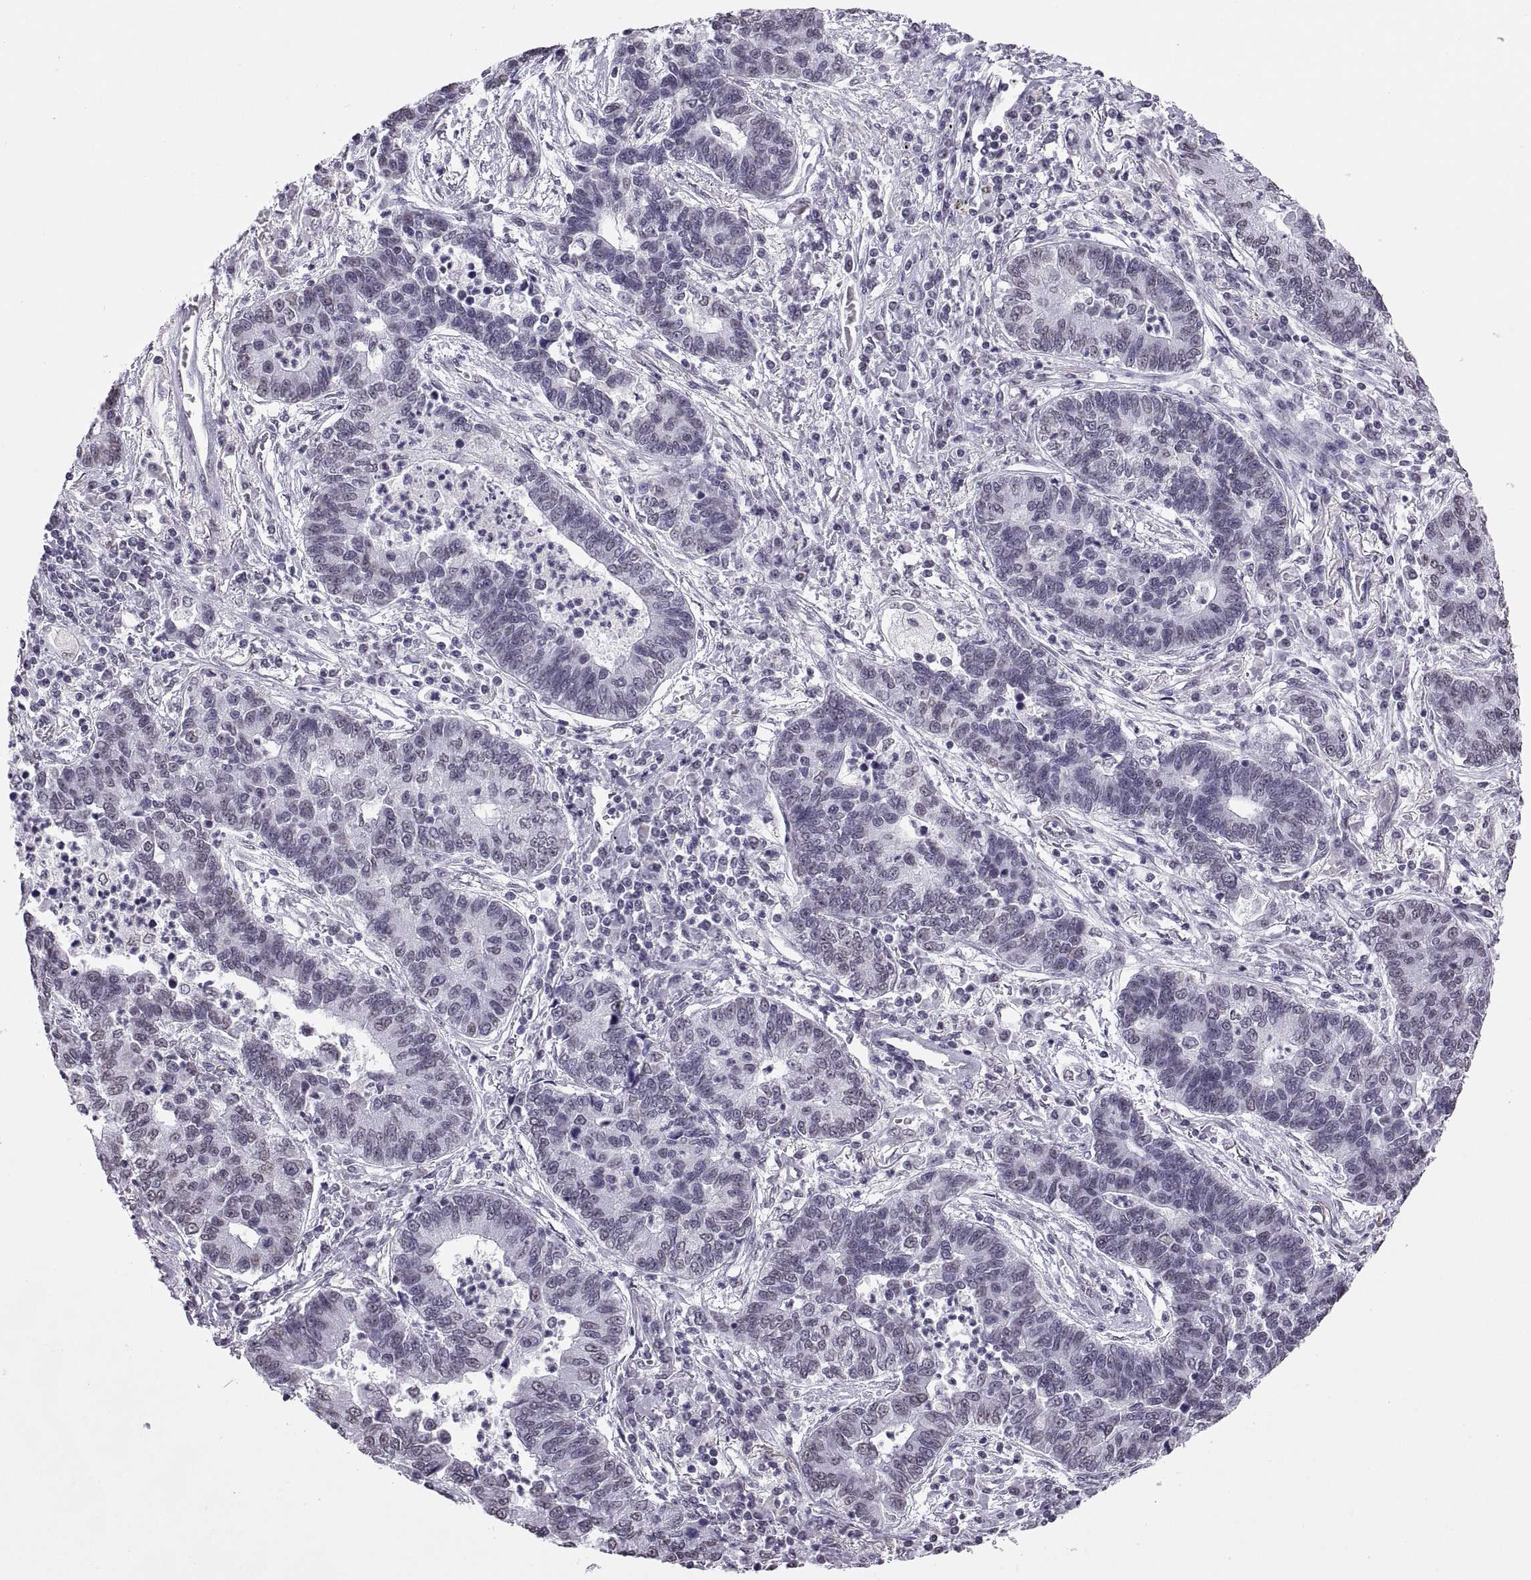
{"staining": {"intensity": "negative", "quantity": "none", "location": "none"}, "tissue": "lung cancer", "cell_type": "Tumor cells", "image_type": "cancer", "snomed": [{"axis": "morphology", "description": "Adenocarcinoma, NOS"}, {"axis": "topography", "description": "Lung"}], "caption": "Photomicrograph shows no significant protein positivity in tumor cells of lung cancer.", "gene": "CARTPT", "patient": {"sex": "female", "age": 57}}